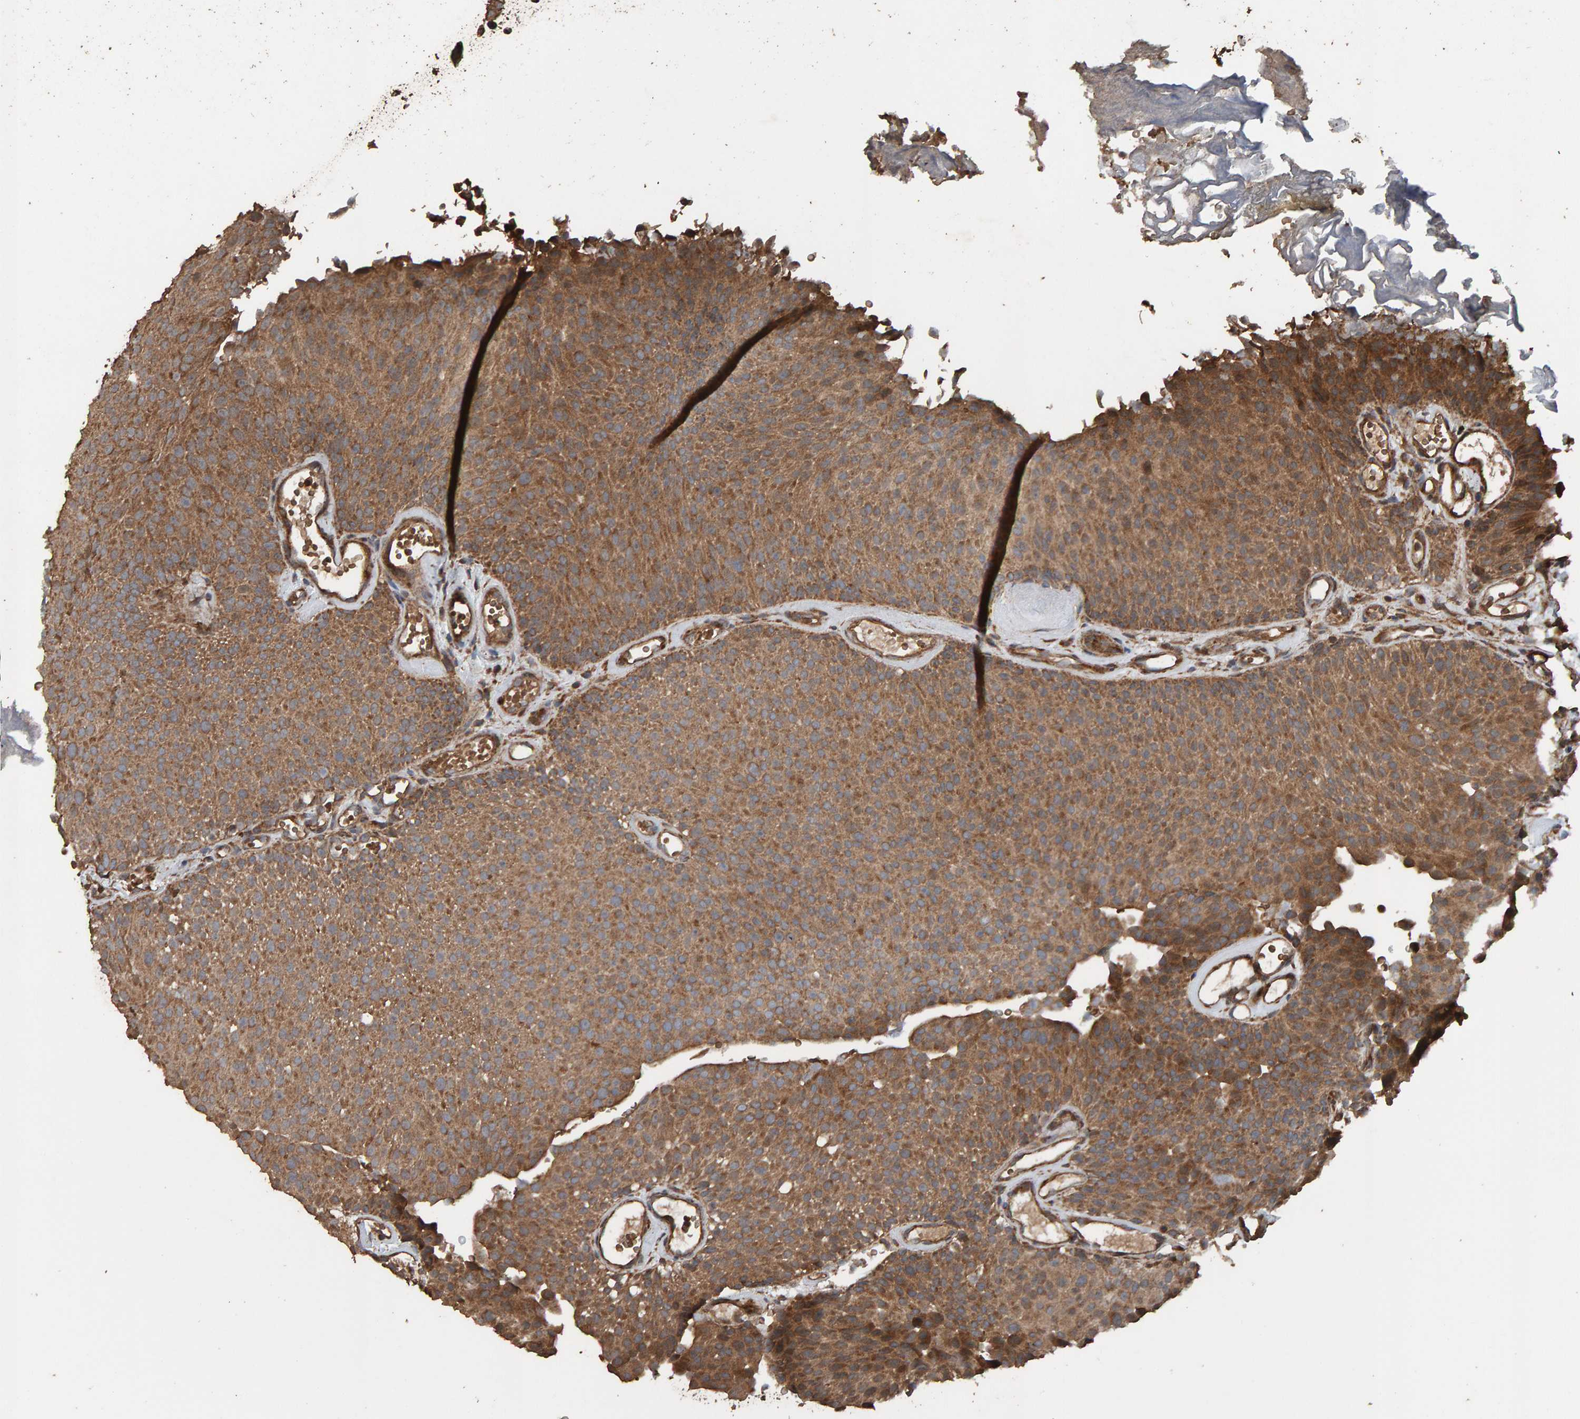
{"staining": {"intensity": "moderate", "quantity": ">75%", "location": "cytoplasmic/membranous"}, "tissue": "urothelial cancer", "cell_type": "Tumor cells", "image_type": "cancer", "snomed": [{"axis": "morphology", "description": "Urothelial carcinoma, Low grade"}, {"axis": "topography", "description": "Urinary bladder"}], "caption": "A photomicrograph of human urothelial cancer stained for a protein displays moderate cytoplasmic/membranous brown staining in tumor cells.", "gene": "DUS1L", "patient": {"sex": "male", "age": 78}}